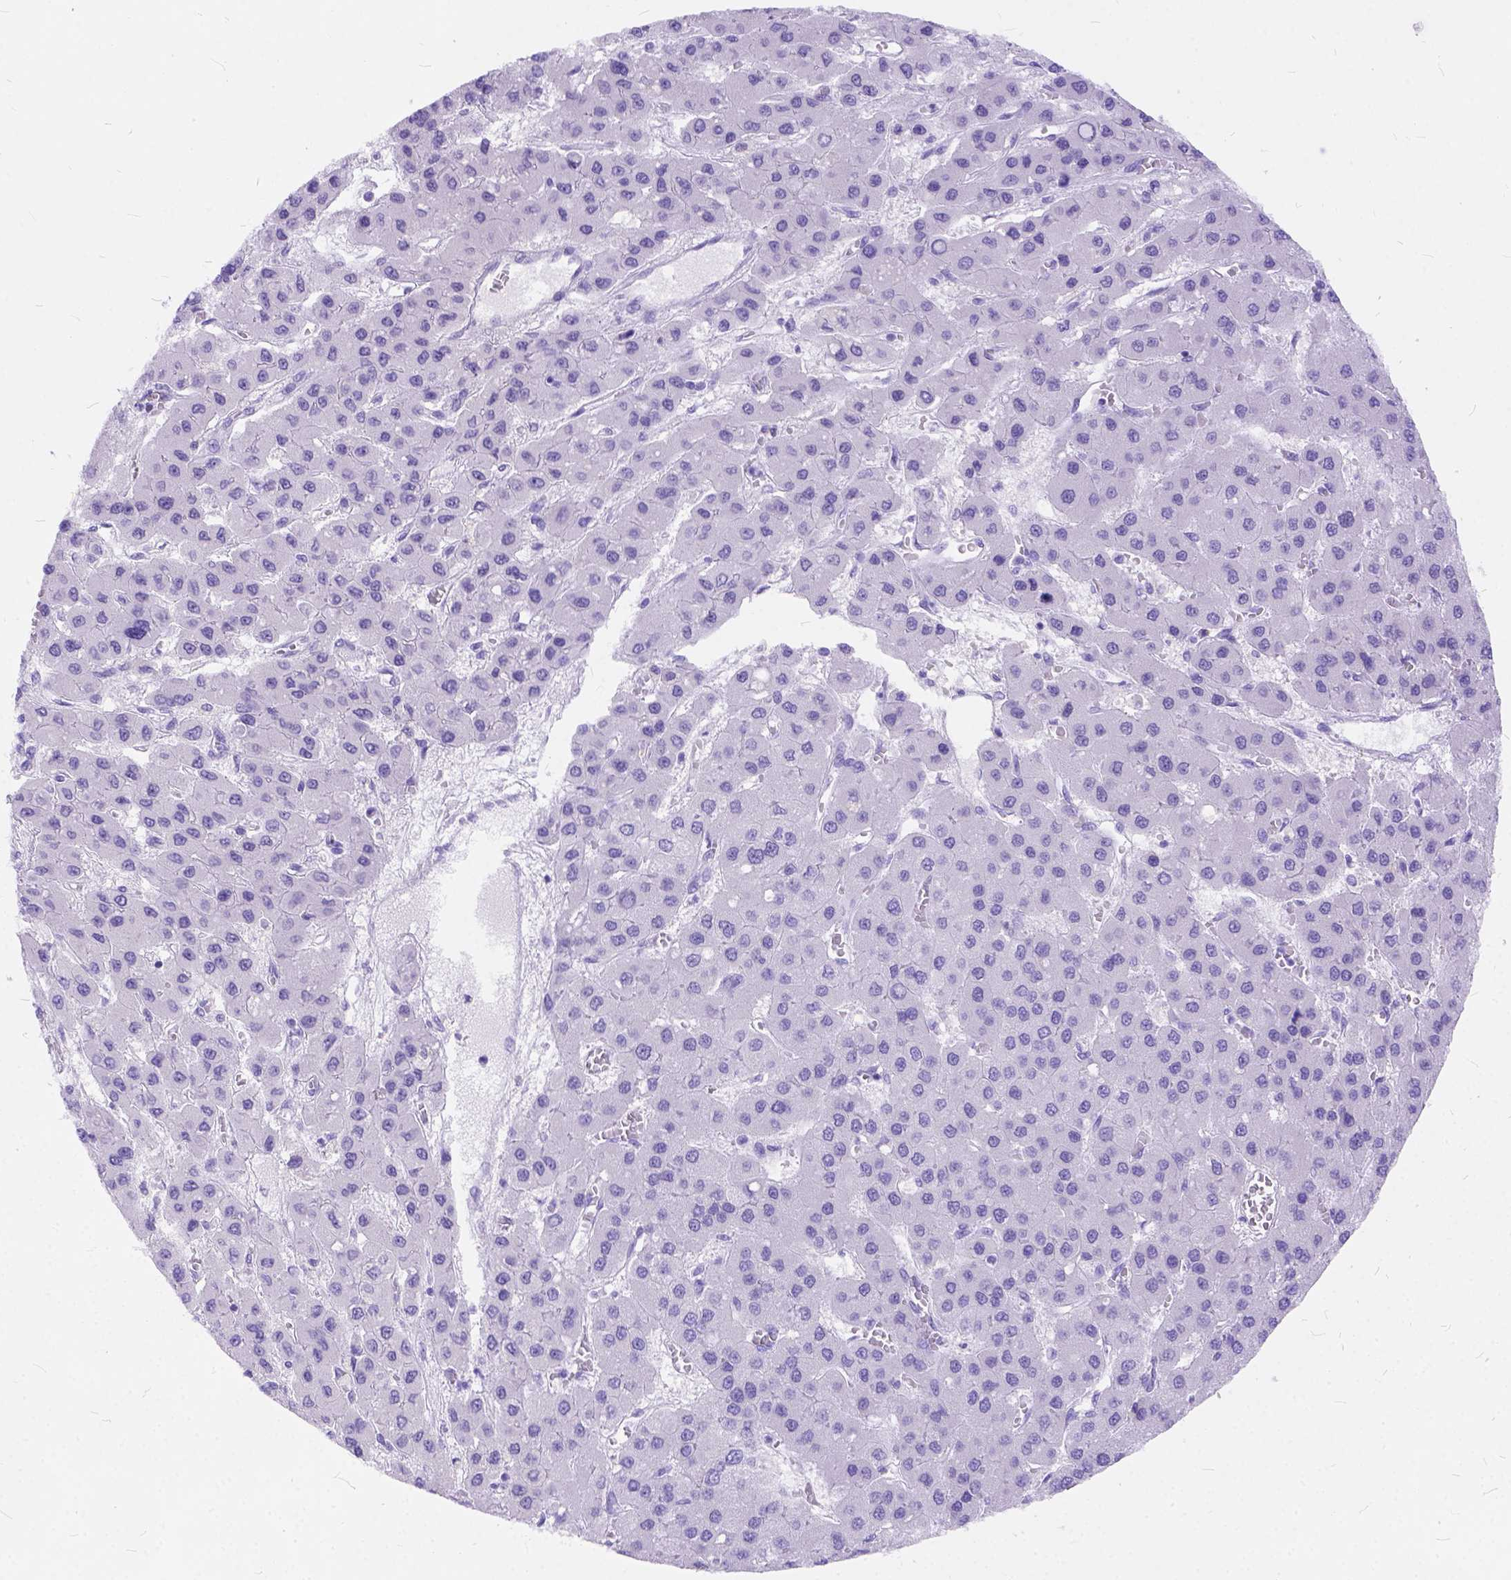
{"staining": {"intensity": "negative", "quantity": "none", "location": "none"}, "tissue": "liver cancer", "cell_type": "Tumor cells", "image_type": "cancer", "snomed": [{"axis": "morphology", "description": "Carcinoma, Hepatocellular, NOS"}, {"axis": "topography", "description": "Liver"}], "caption": "Liver cancer stained for a protein using immunohistochemistry (IHC) displays no staining tumor cells.", "gene": "C1QTNF3", "patient": {"sex": "female", "age": 41}}